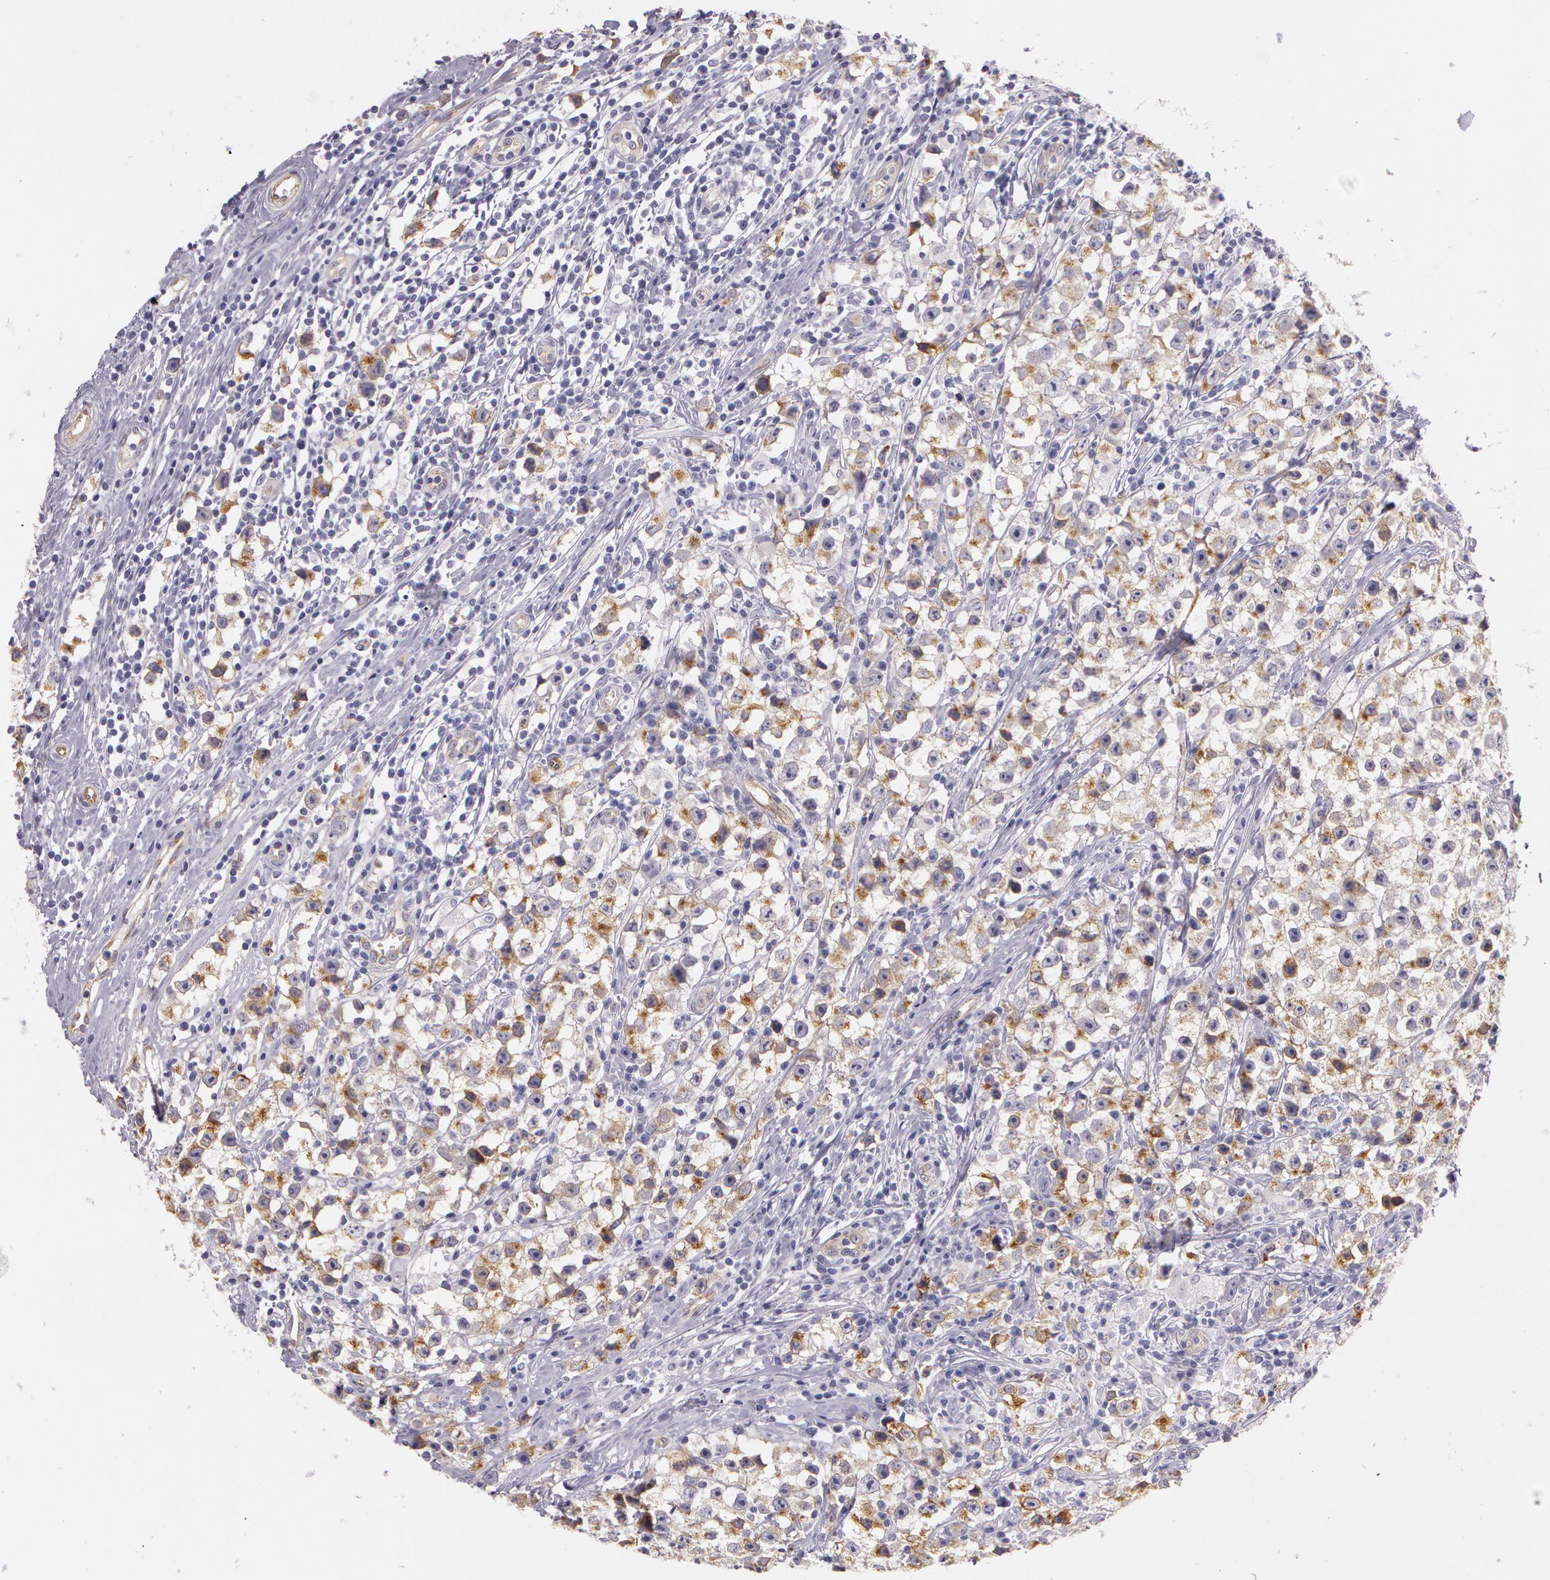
{"staining": {"intensity": "strong", "quantity": "25%-75%", "location": "cytoplasmic/membranous"}, "tissue": "testis cancer", "cell_type": "Tumor cells", "image_type": "cancer", "snomed": [{"axis": "morphology", "description": "Seminoma, NOS"}, {"axis": "topography", "description": "Testis"}], "caption": "Testis cancer (seminoma) stained for a protein reveals strong cytoplasmic/membranous positivity in tumor cells.", "gene": "APP", "patient": {"sex": "male", "age": 35}}